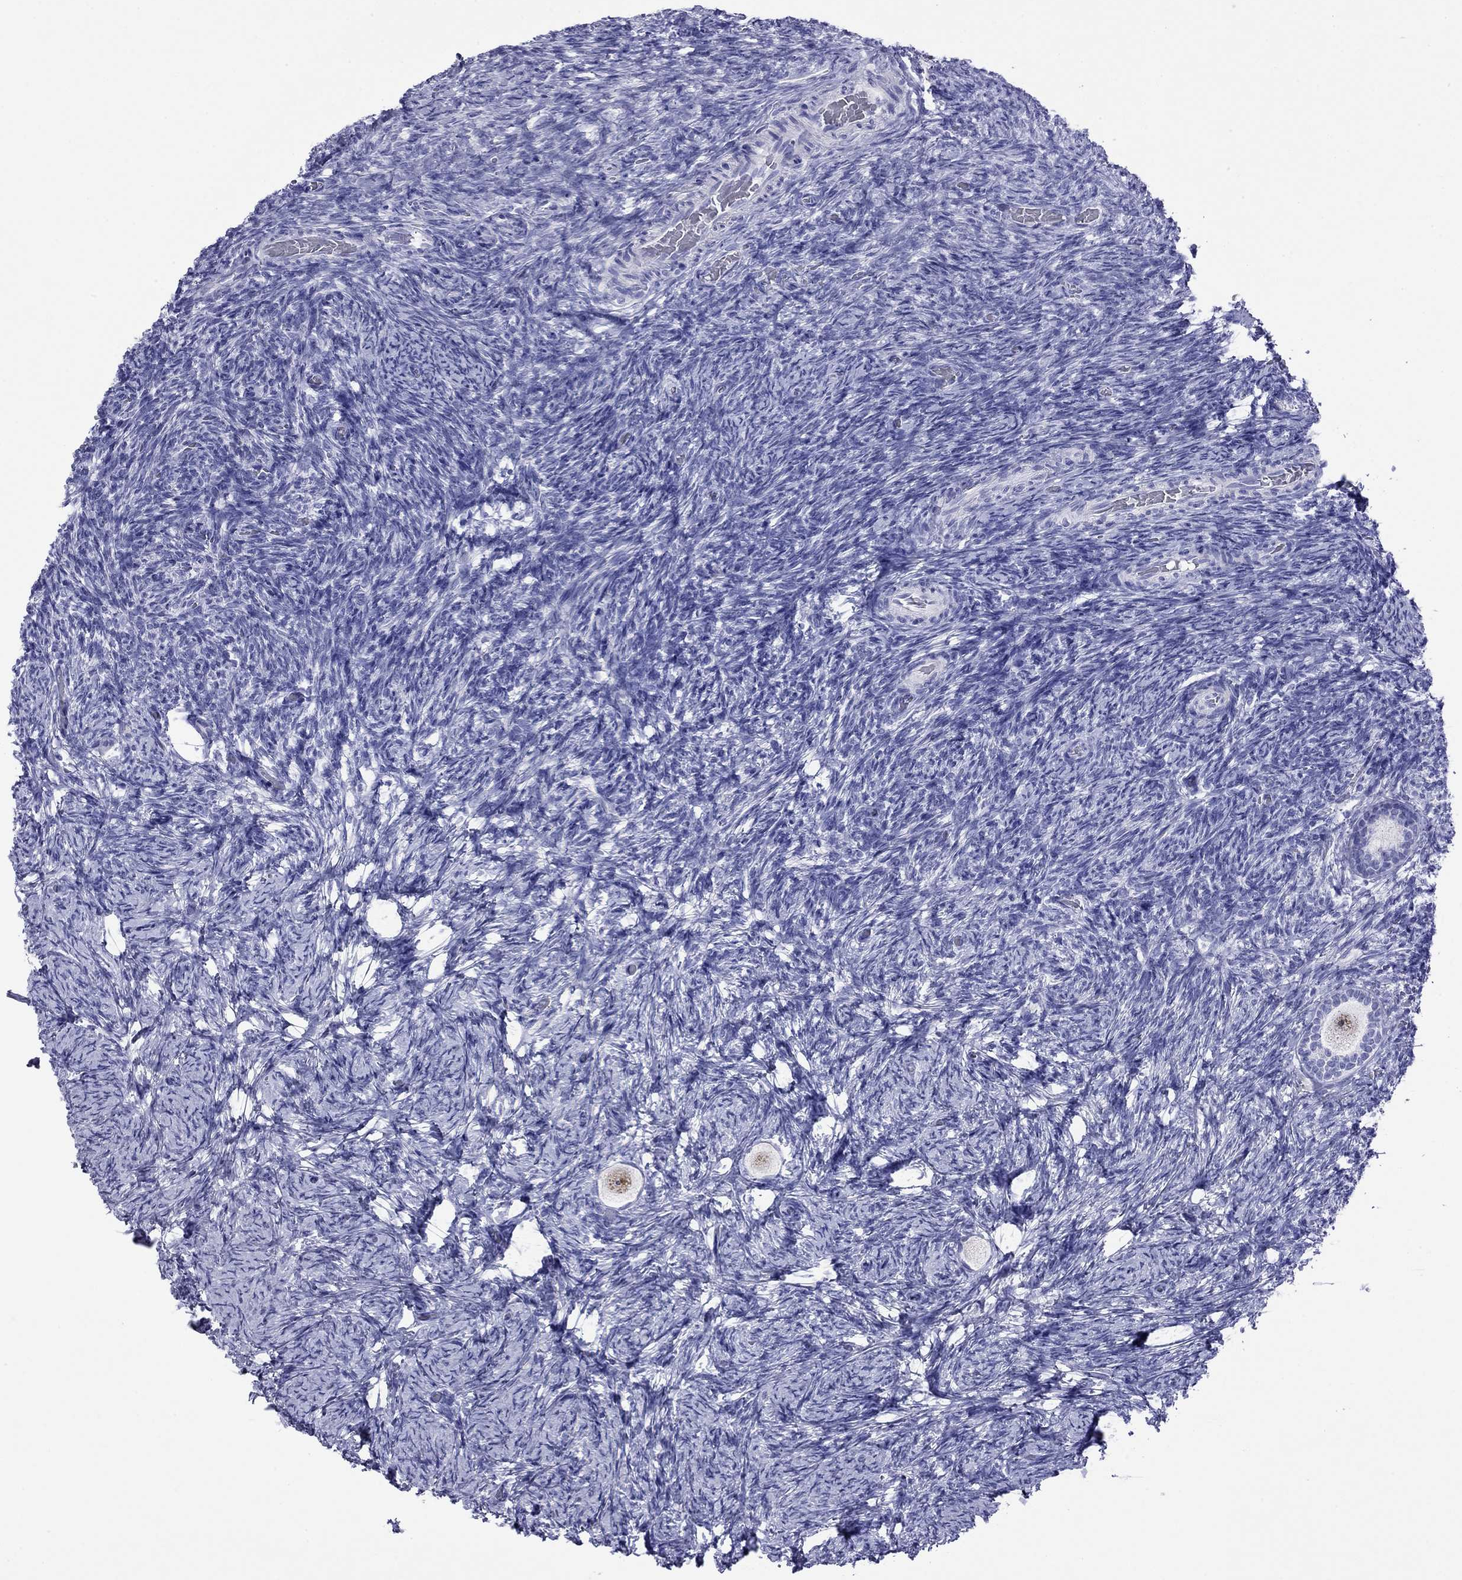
{"staining": {"intensity": "moderate", "quantity": "25%-75%", "location": "nuclear"}, "tissue": "ovary", "cell_type": "Follicle cells", "image_type": "normal", "snomed": [{"axis": "morphology", "description": "Normal tissue, NOS"}, {"axis": "topography", "description": "Ovary"}], "caption": "IHC of benign ovary exhibits medium levels of moderate nuclear positivity in approximately 25%-75% of follicle cells.", "gene": "FIGLA", "patient": {"sex": "female", "age": 34}}